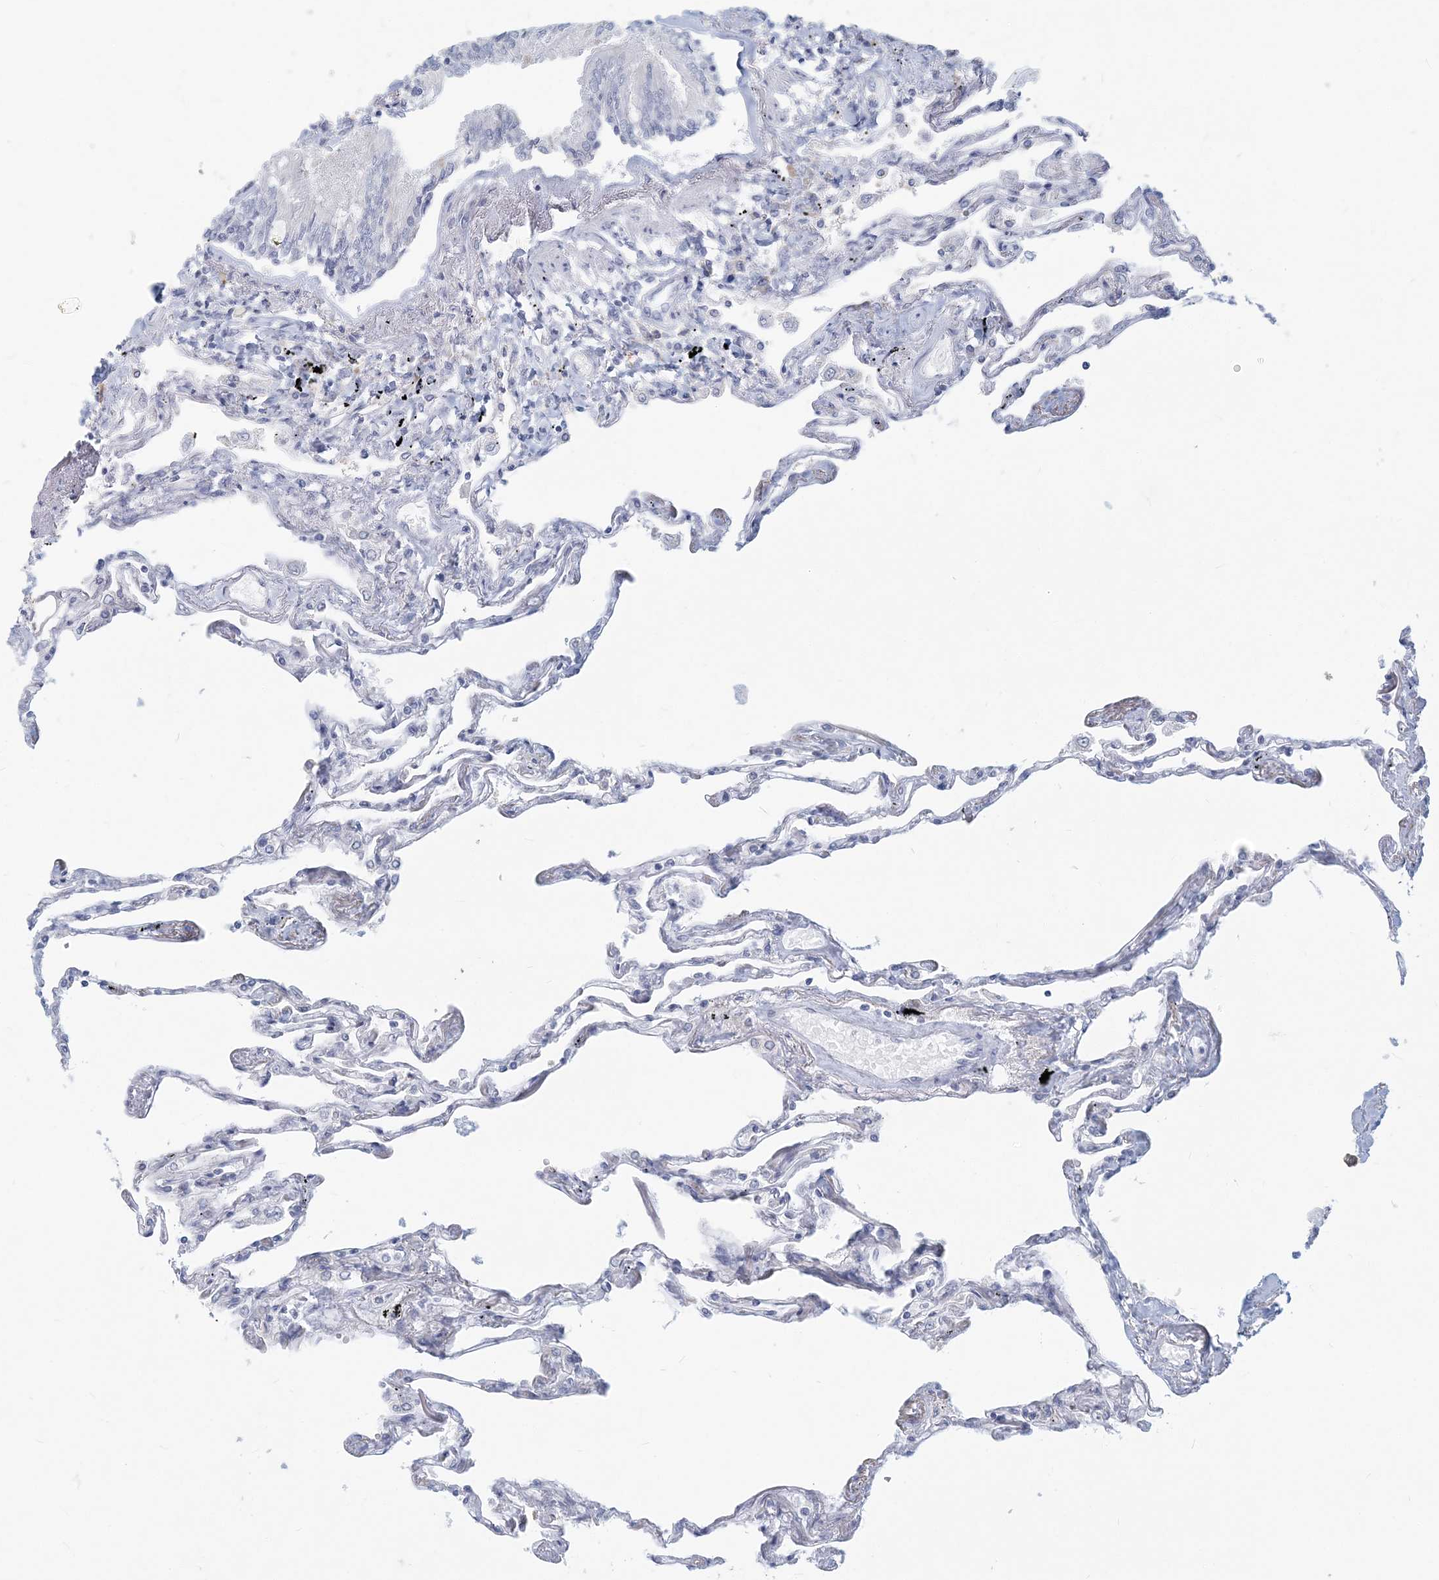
{"staining": {"intensity": "negative", "quantity": "none", "location": "none"}, "tissue": "lung", "cell_type": "Alveolar cells", "image_type": "normal", "snomed": [{"axis": "morphology", "description": "Normal tissue, NOS"}, {"axis": "topography", "description": "Lung"}], "caption": "Photomicrograph shows no protein positivity in alveolar cells of normal lung. (DAB IHC visualized using brightfield microscopy, high magnification).", "gene": "CSN1S1", "patient": {"sex": "female", "age": 67}}